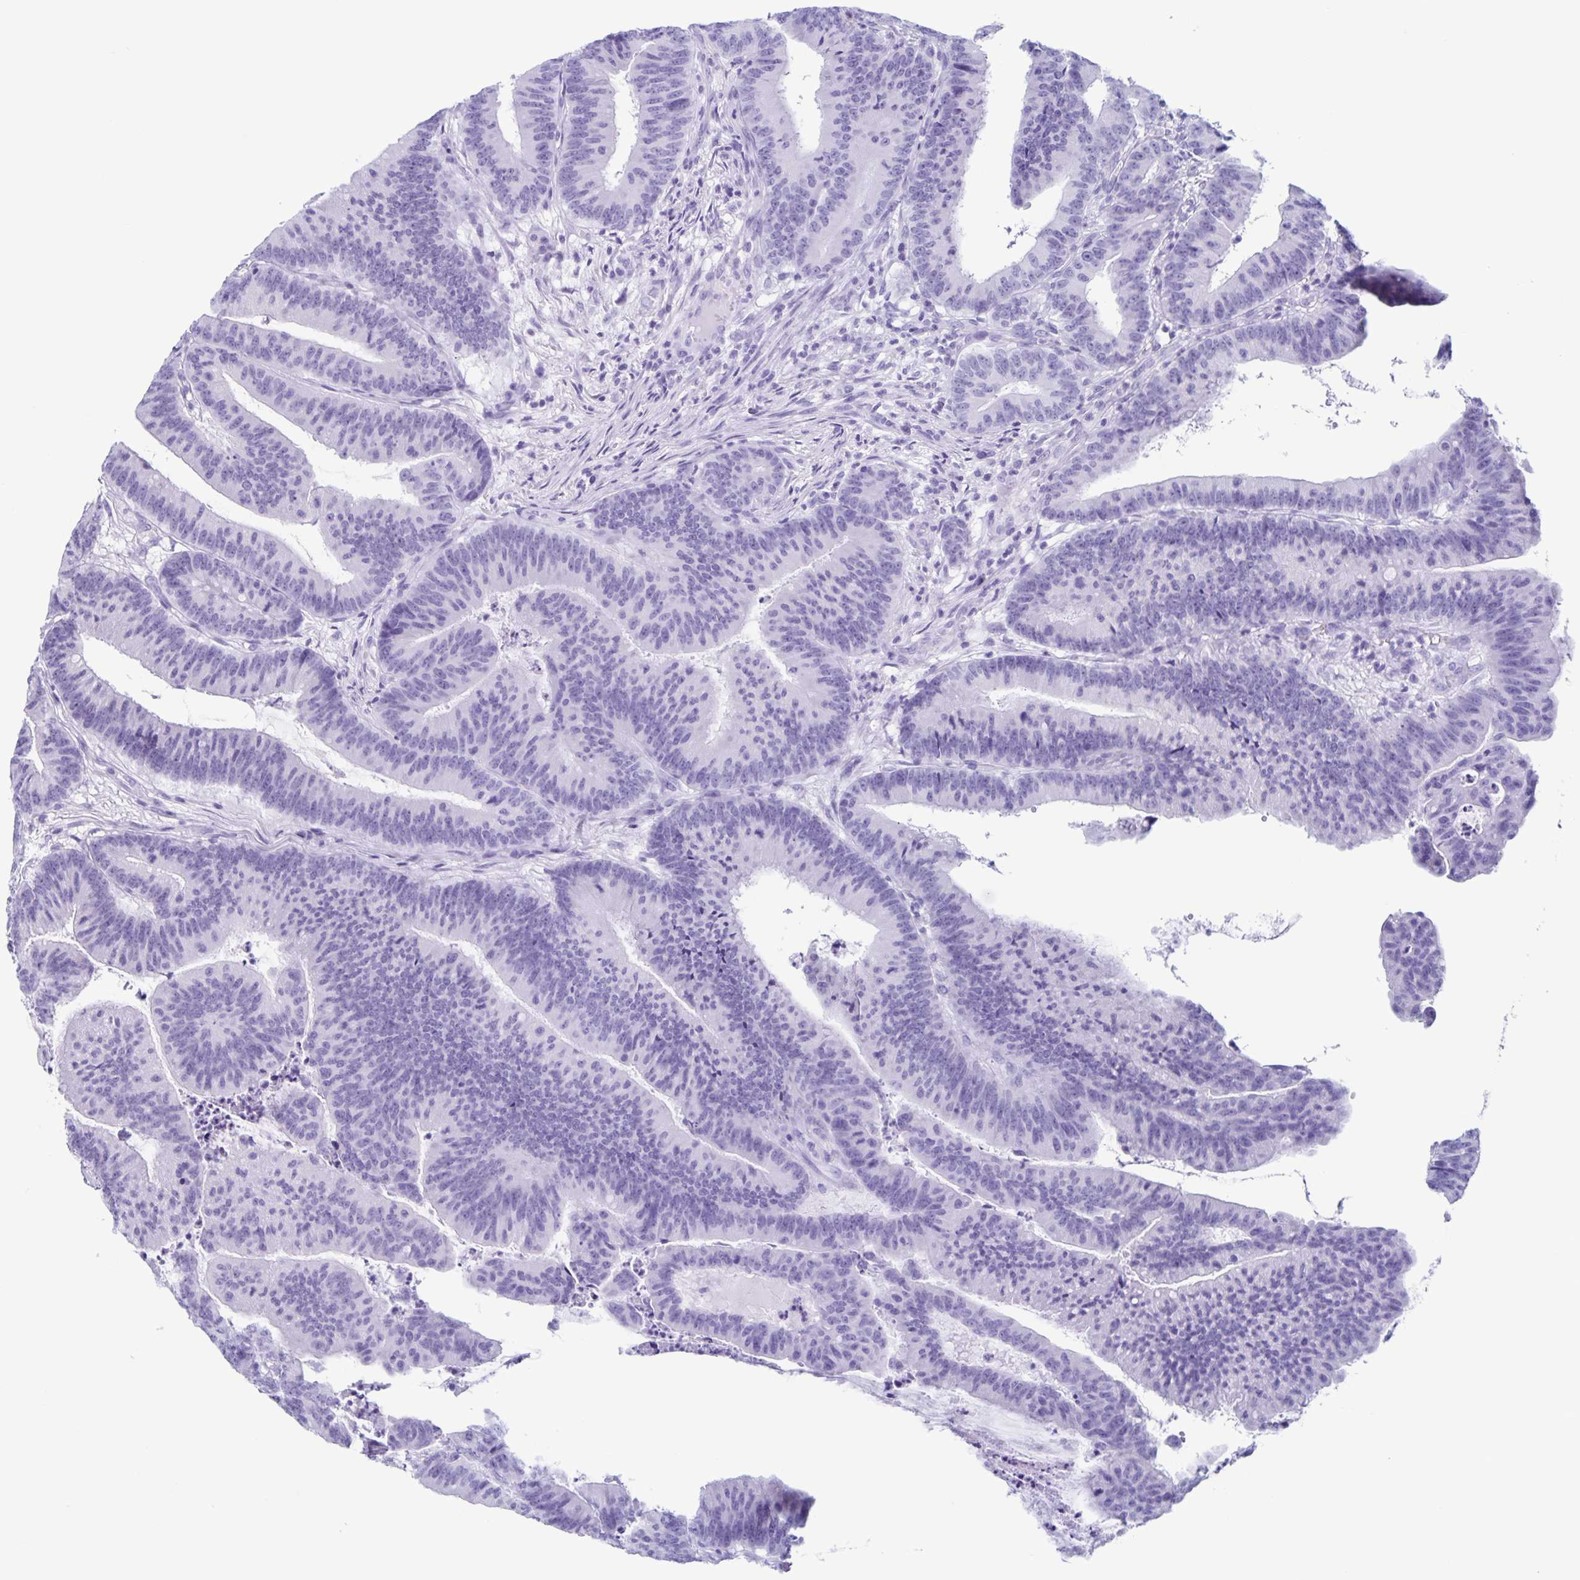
{"staining": {"intensity": "negative", "quantity": "none", "location": "none"}, "tissue": "colorectal cancer", "cell_type": "Tumor cells", "image_type": "cancer", "snomed": [{"axis": "morphology", "description": "Adenocarcinoma, NOS"}, {"axis": "topography", "description": "Colon"}], "caption": "High magnification brightfield microscopy of colorectal adenocarcinoma stained with DAB (3,3'-diaminobenzidine) (brown) and counterstained with hematoxylin (blue): tumor cells show no significant positivity.", "gene": "C12orf56", "patient": {"sex": "female", "age": 78}}